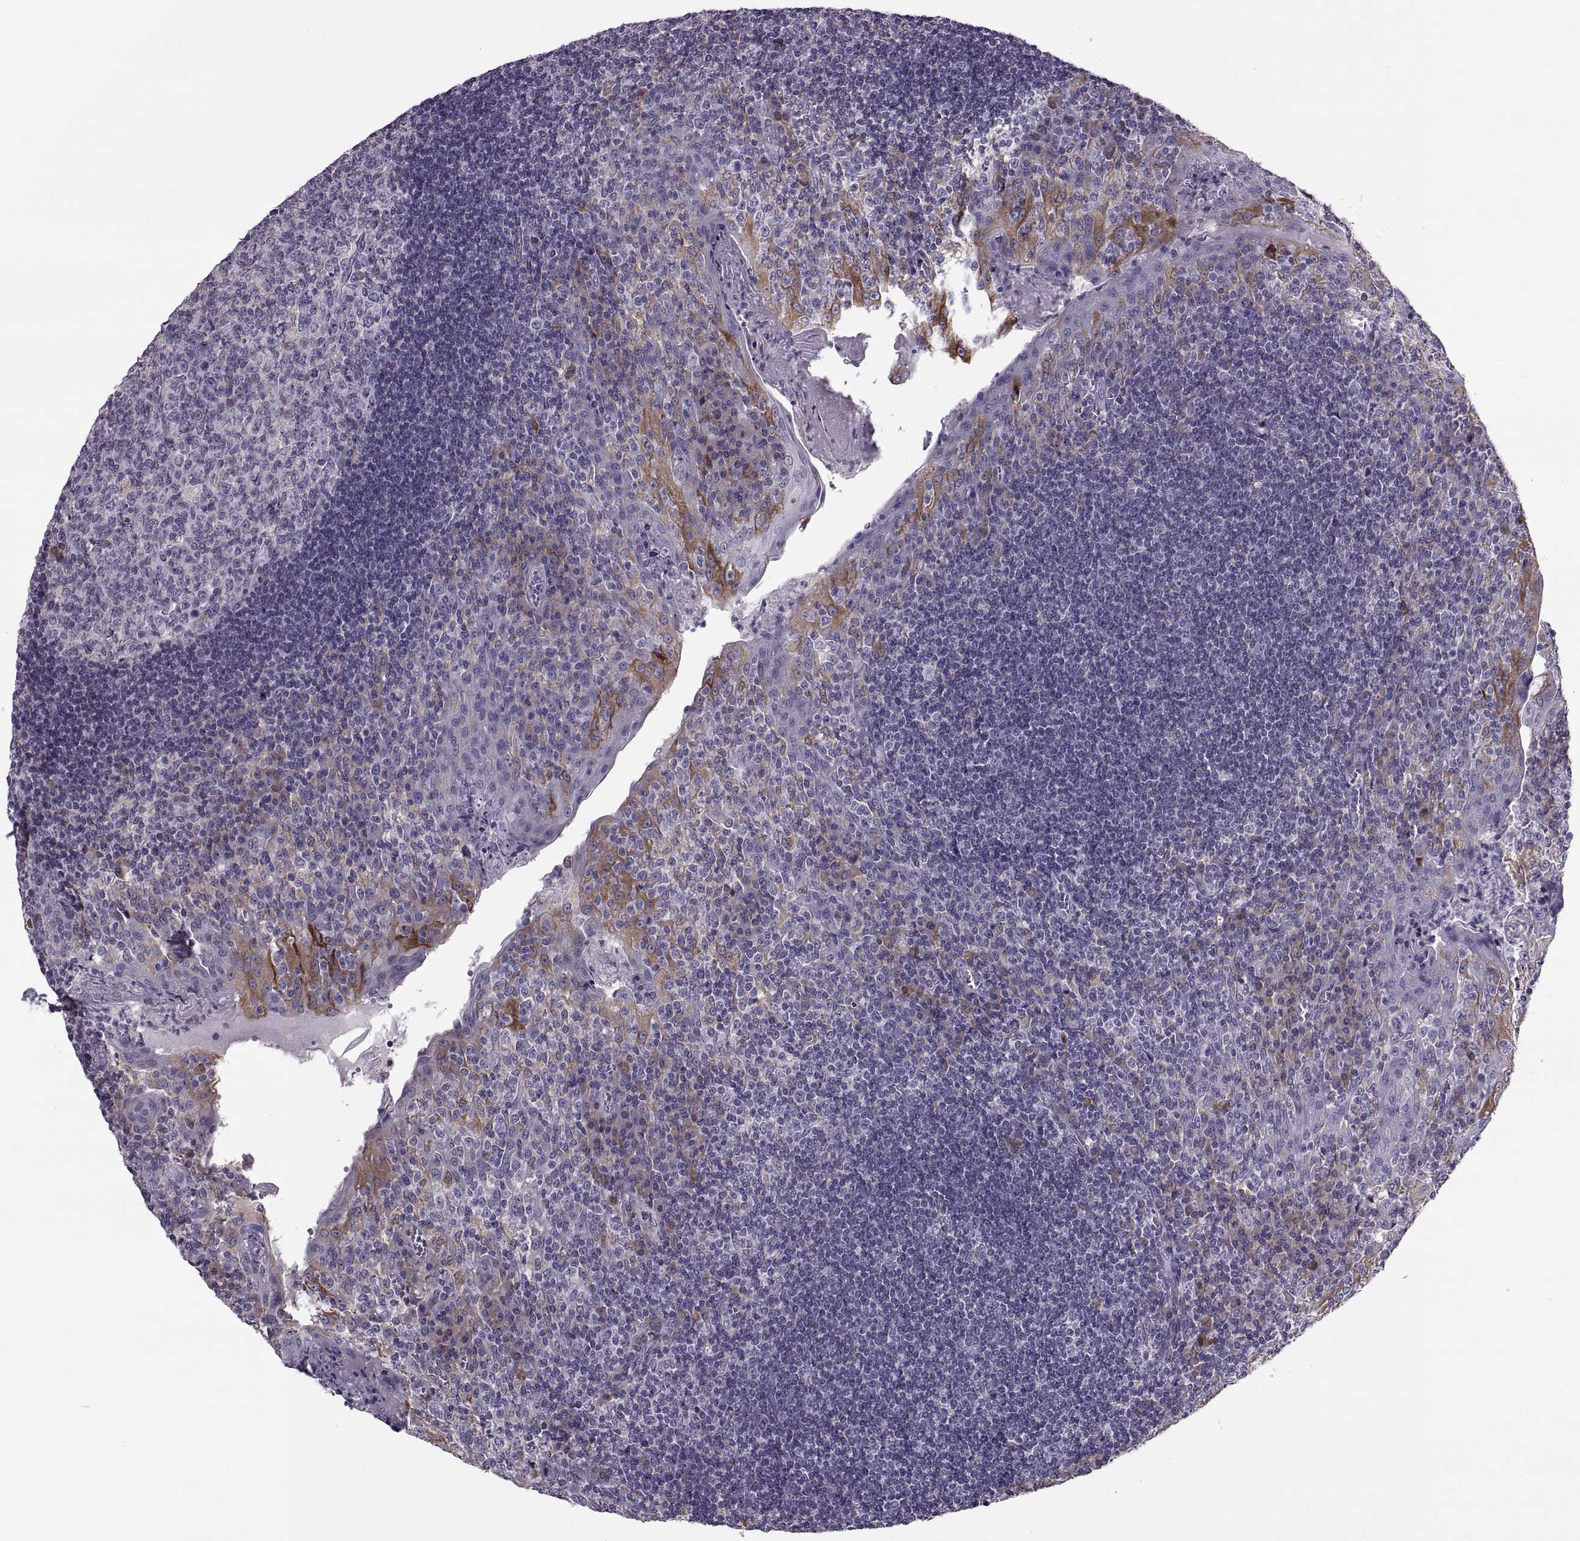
{"staining": {"intensity": "negative", "quantity": "none", "location": "none"}, "tissue": "tonsil", "cell_type": "Germinal center cells", "image_type": "normal", "snomed": [{"axis": "morphology", "description": "Normal tissue, NOS"}, {"axis": "topography", "description": "Tonsil"}], "caption": "Unremarkable tonsil was stained to show a protein in brown. There is no significant staining in germinal center cells. Brightfield microscopy of immunohistochemistry (IHC) stained with DAB (3,3'-diaminobenzidine) (brown) and hematoxylin (blue), captured at high magnification.", "gene": "LETM2", "patient": {"sex": "female", "age": 12}}